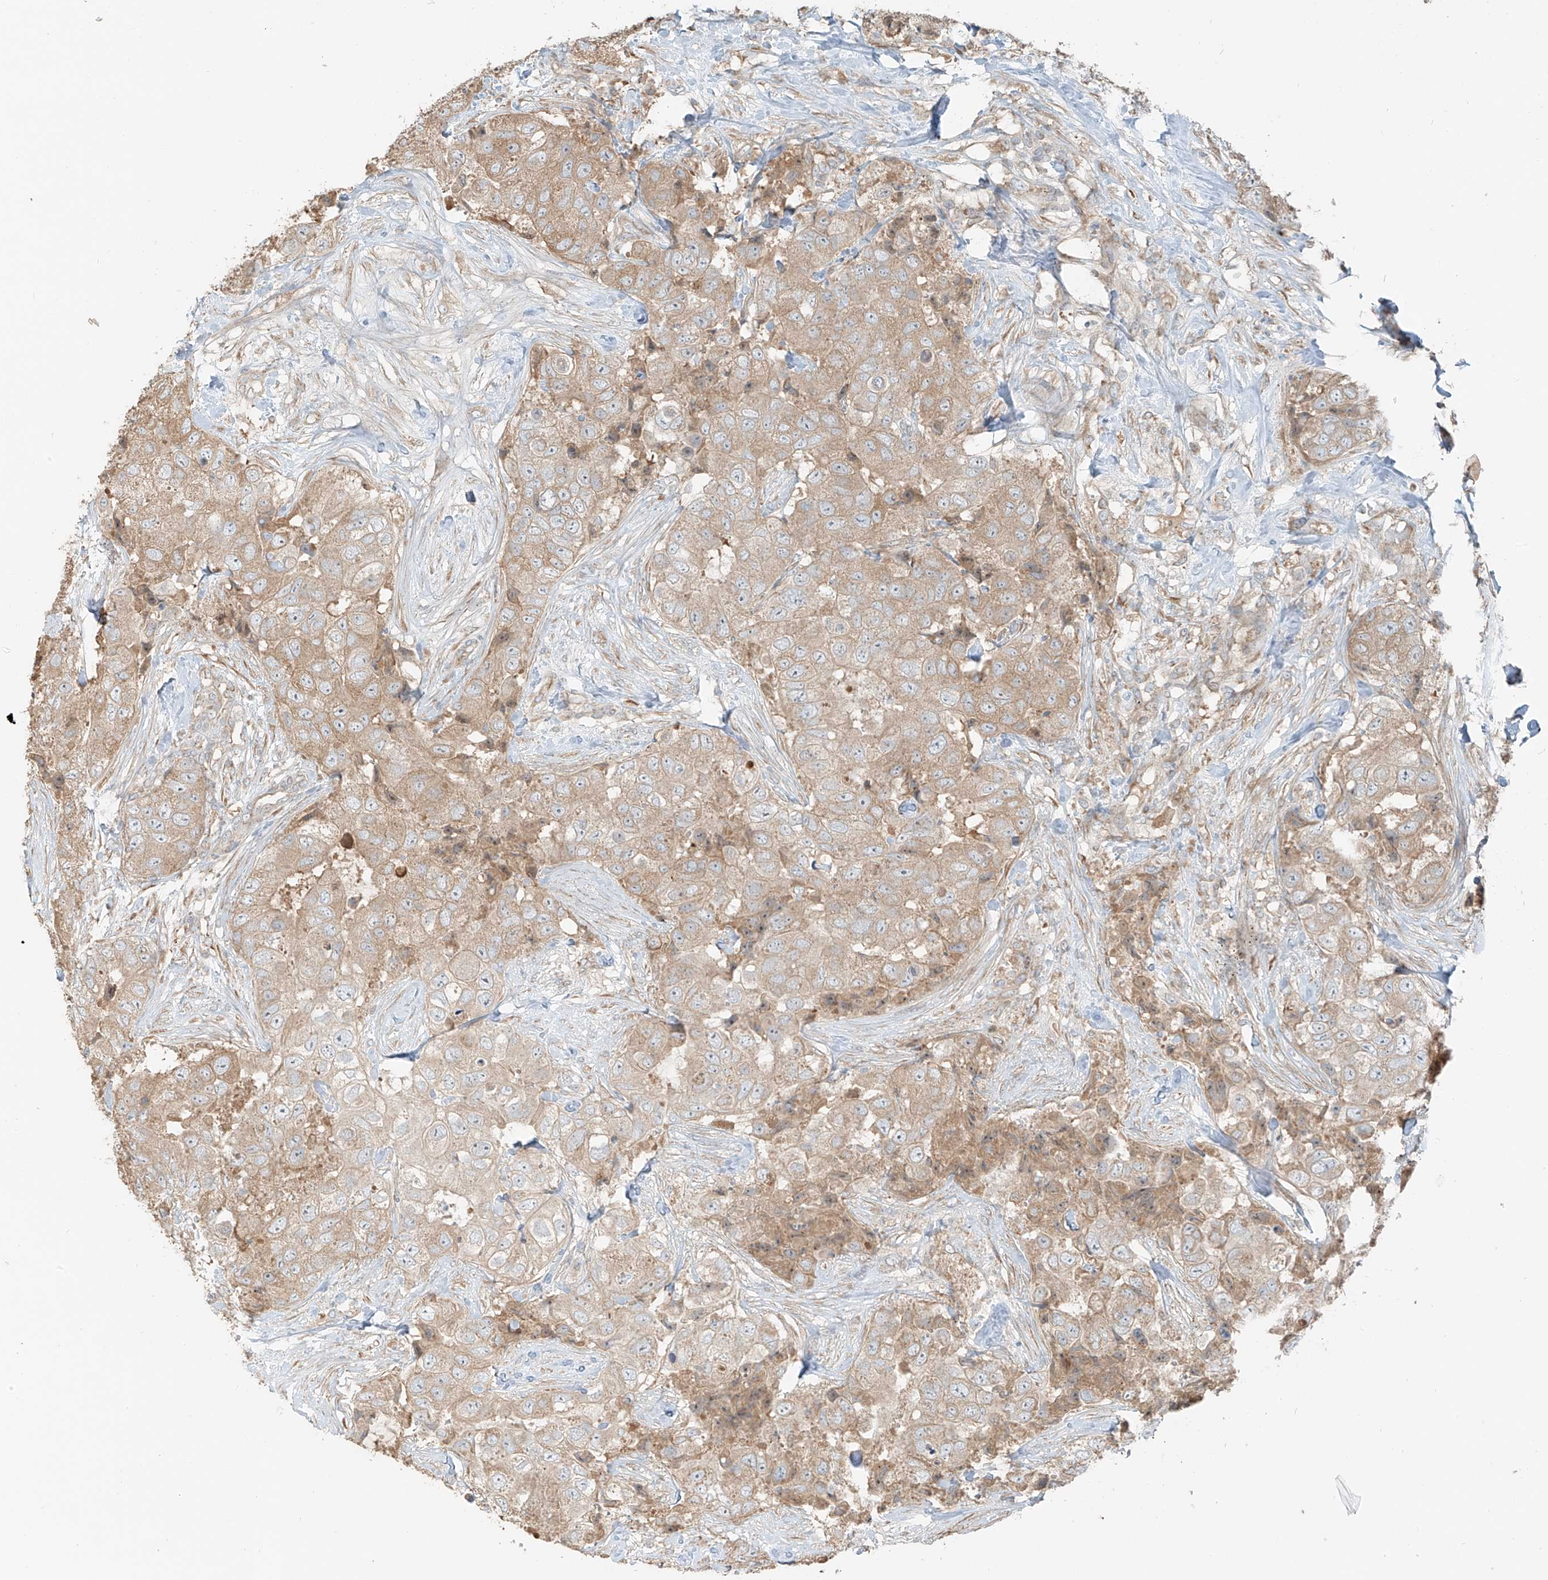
{"staining": {"intensity": "weak", "quantity": ">75%", "location": "cytoplasmic/membranous"}, "tissue": "breast cancer", "cell_type": "Tumor cells", "image_type": "cancer", "snomed": [{"axis": "morphology", "description": "Duct carcinoma"}, {"axis": "topography", "description": "Breast"}], "caption": "DAB (3,3'-diaminobenzidine) immunohistochemical staining of human breast cancer exhibits weak cytoplasmic/membranous protein positivity in approximately >75% of tumor cells. Immunohistochemistry stains the protein of interest in brown and the nuclei are stained blue.", "gene": "FSTL1", "patient": {"sex": "female", "age": 62}}